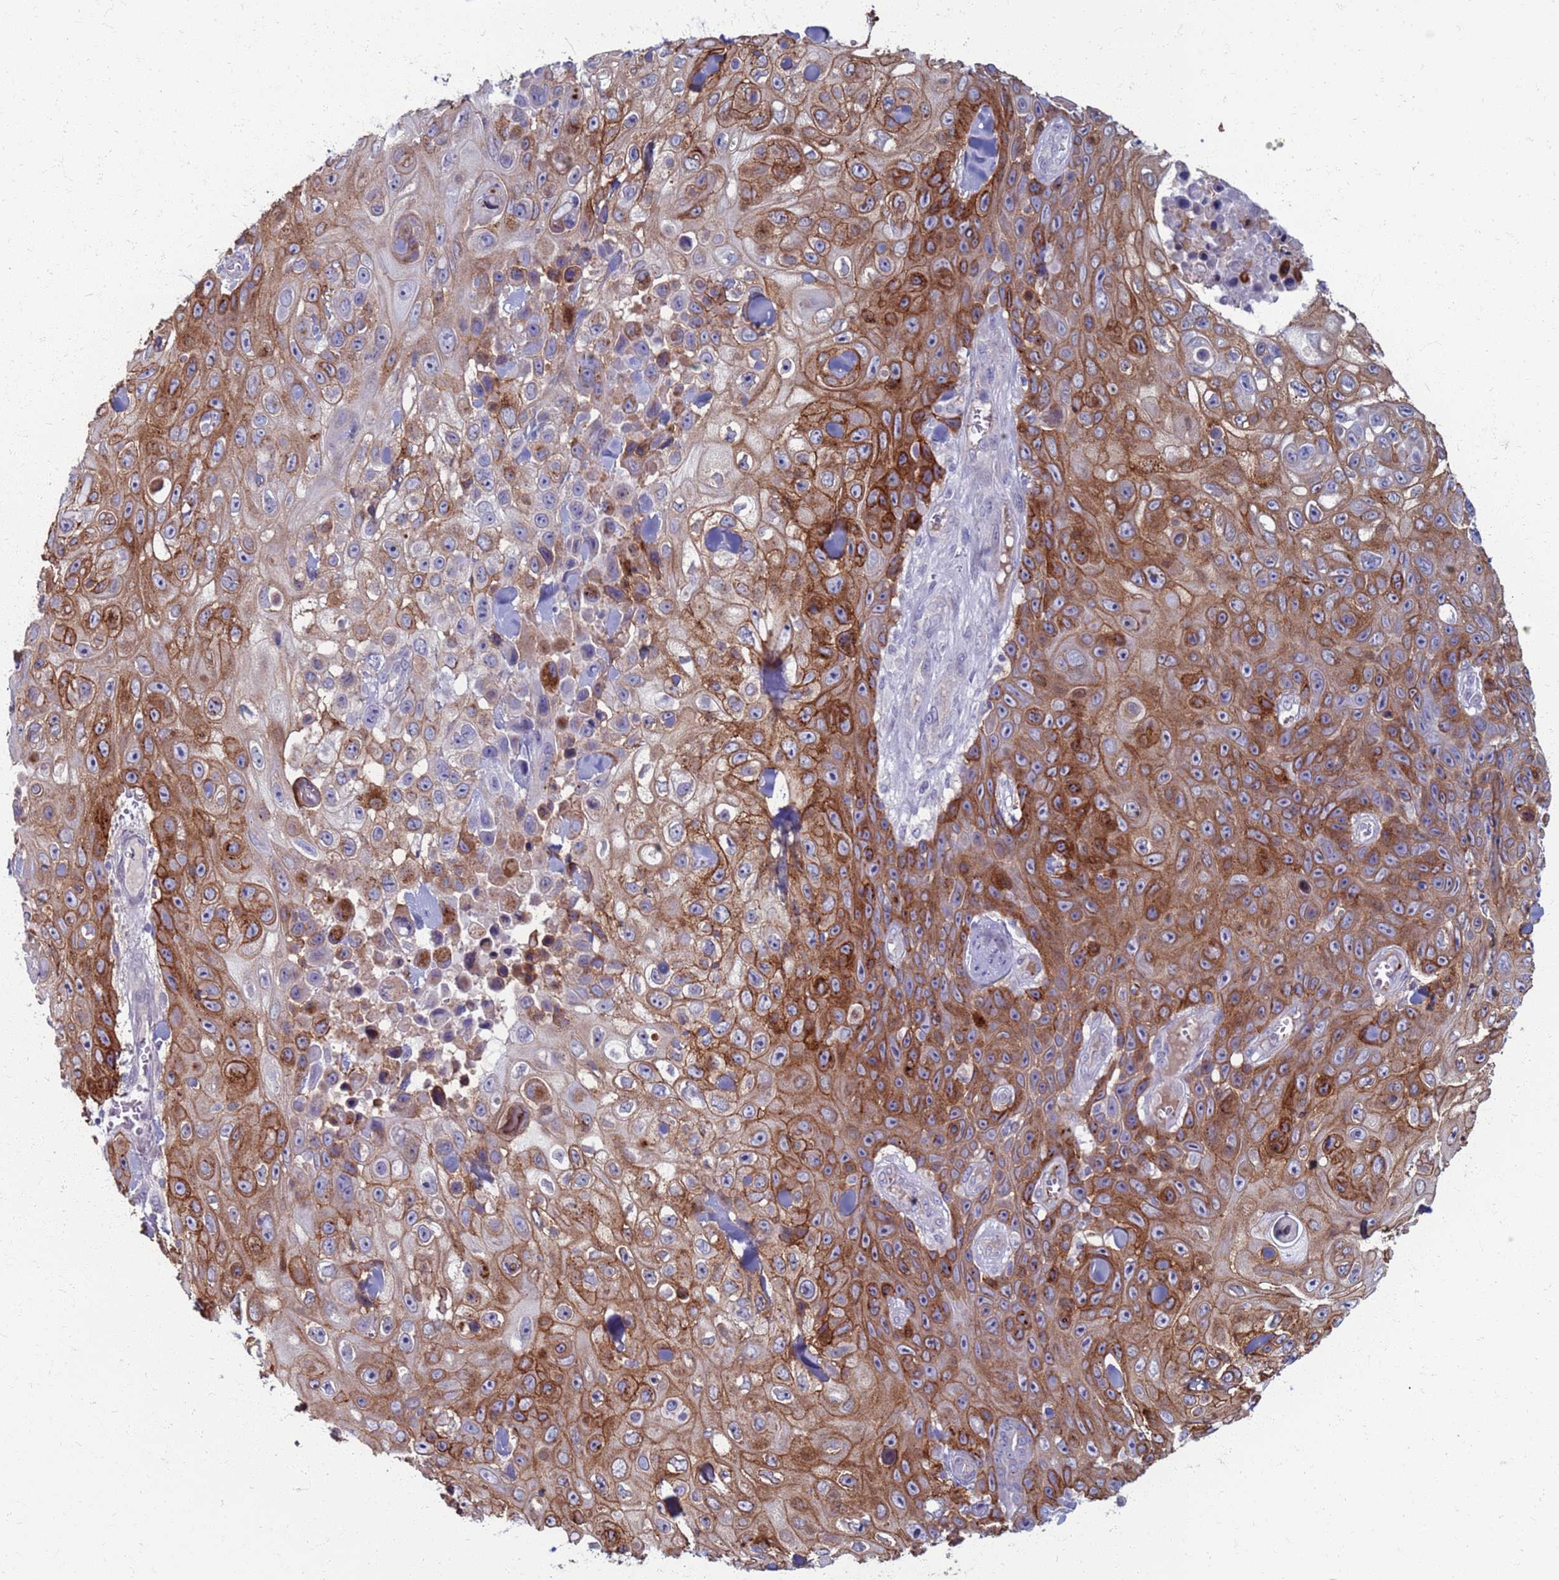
{"staining": {"intensity": "moderate", "quantity": ">75%", "location": "cytoplasmic/membranous"}, "tissue": "skin cancer", "cell_type": "Tumor cells", "image_type": "cancer", "snomed": [{"axis": "morphology", "description": "Squamous cell carcinoma, NOS"}, {"axis": "topography", "description": "Skin"}], "caption": "About >75% of tumor cells in human skin squamous cell carcinoma demonstrate moderate cytoplasmic/membranous protein positivity as visualized by brown immunohistochemical staining.", "gene": "CLCA2", "patient": {"sex": "male", "age": 82}}